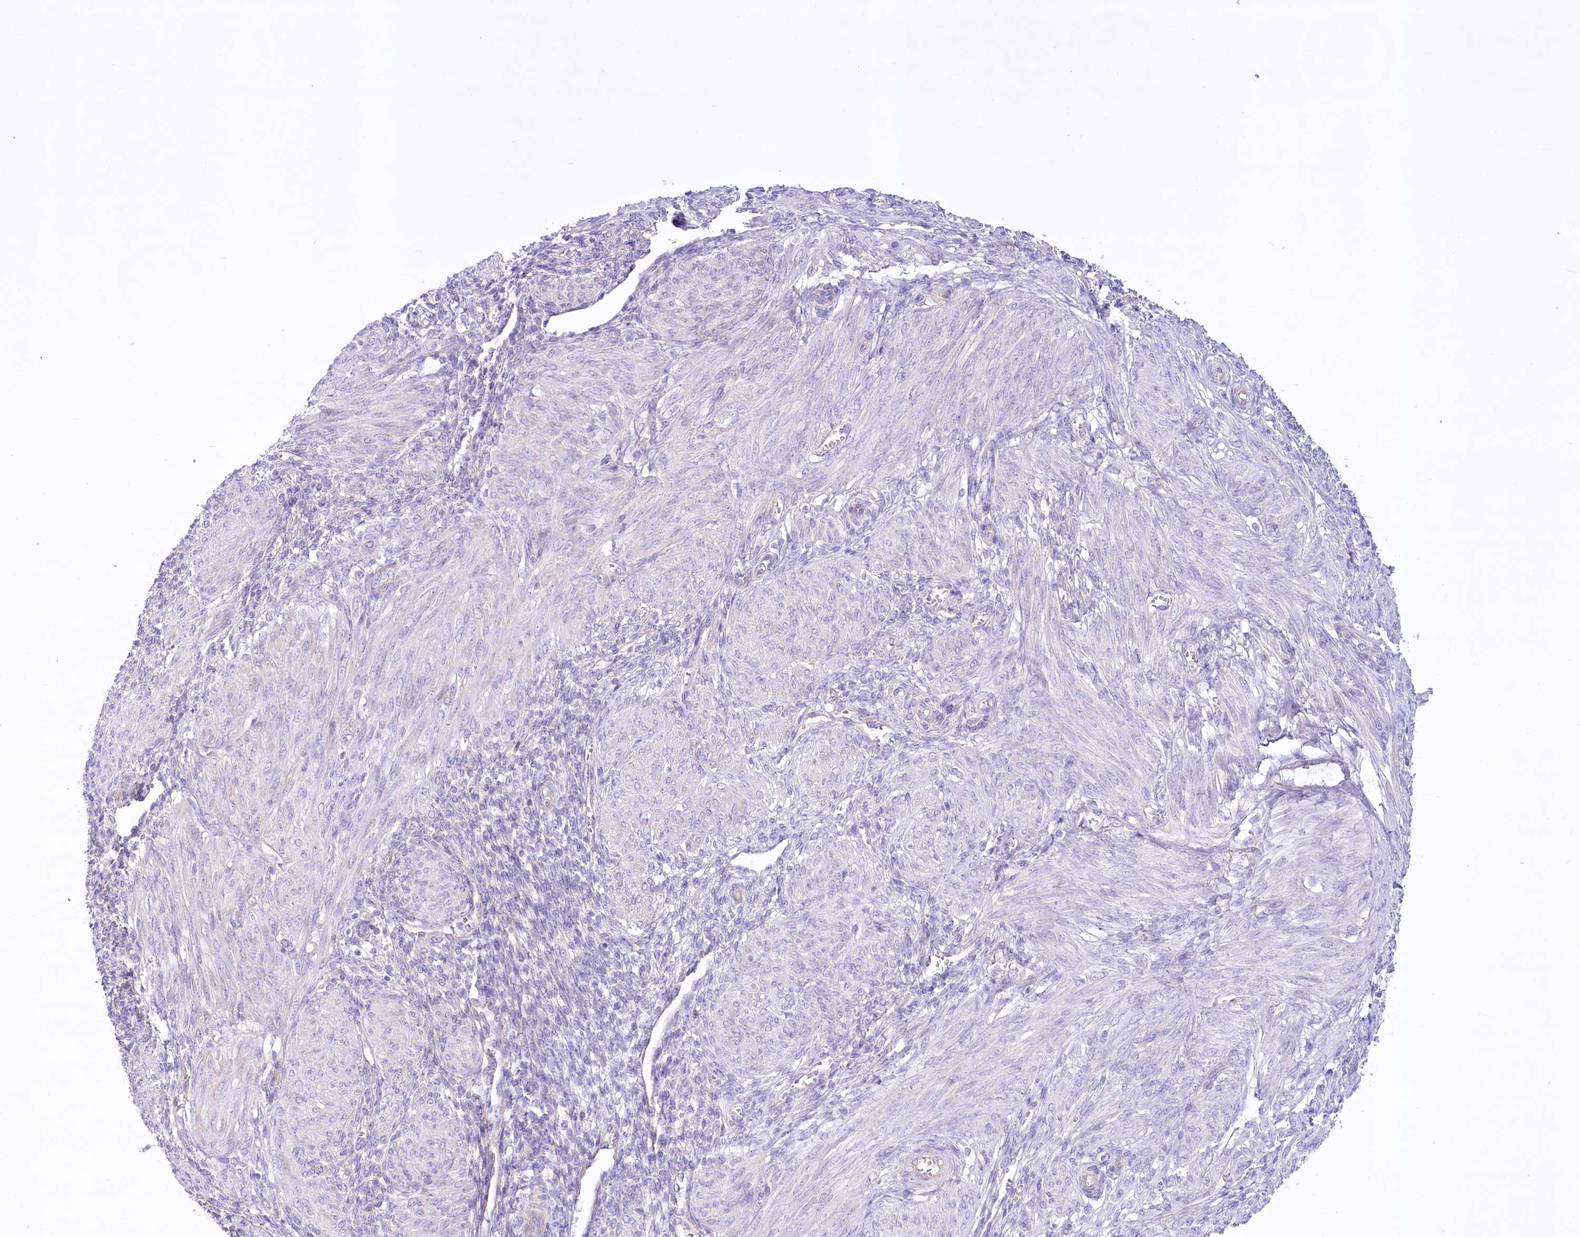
{"staining": {"intensity": "negative", "quantity": "none", "location": "none"}, "tissue": "smooth muscle", "cell_type": "Smooth muscle cells", "image_type": "normal", "snomed": [{"axis": "morphology", "description": "Normal tissue, NOS"}, {"axis": "topography", "description": "Smooth muscle"}], "caption": "Photomicrograph shows no protein staining in smooth muscle cells of normal smooth muscle.", "gene": "LRRC34", "patient": {"sex": "female", "age": 39}}